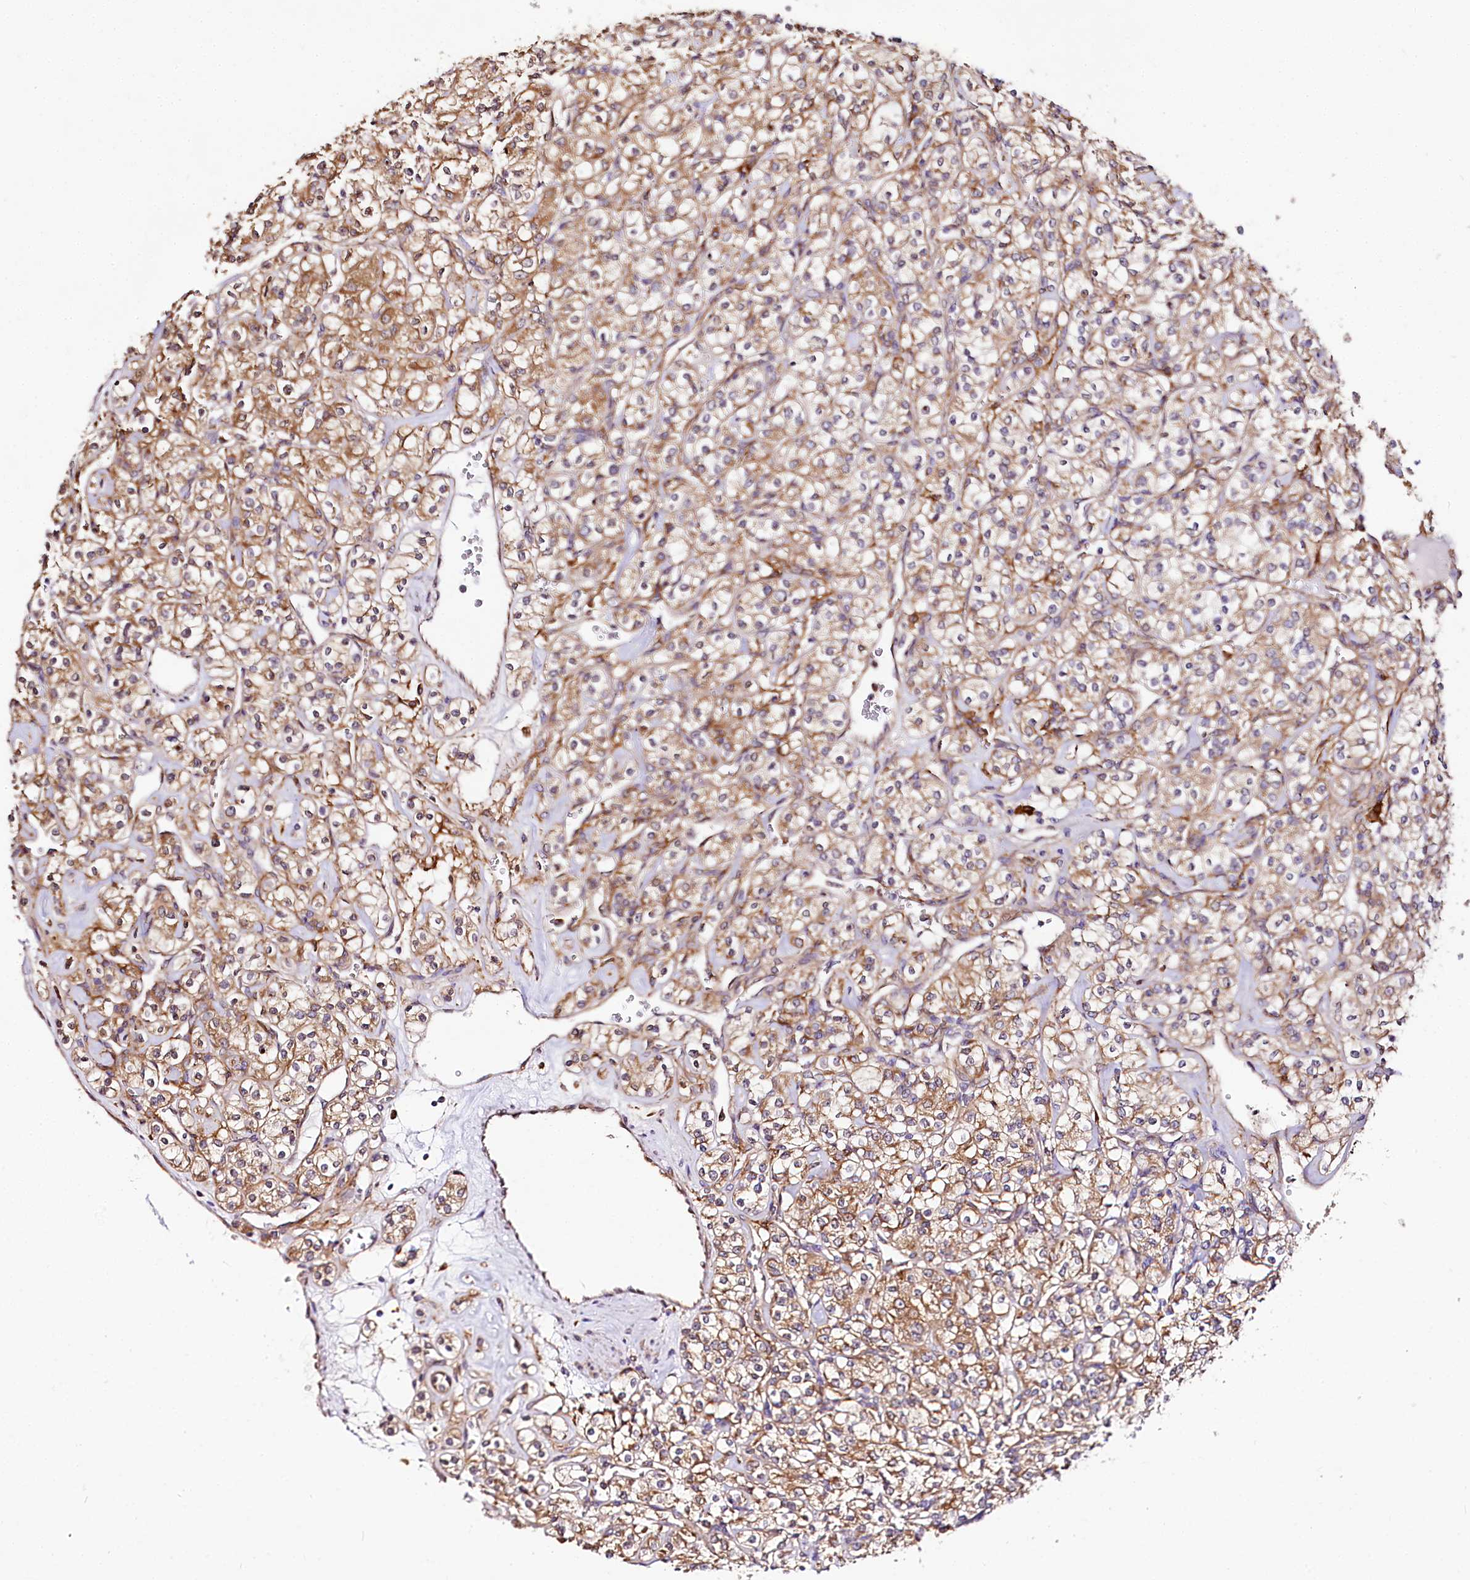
{"staining": {"intensity": "moderate", "quantity": ">75%", "location": "cytoplasmic/membranous"}, "tissue": "renal cancer", "cell_type": "Tumor cells", "image_type": "cancer", "snomed": [{"axis": "morphology", "description": "Adenocarcinoma, NOS"}, {"axis": "topography", "description": "Kidney"}], "caption": "DAB (3,3'-diaminobenzidine) immunohistochemical staining of renal cancer (adenocarcinoma) demonstrates moderate cytoplasmic/membranous protein expression in about >75% of tumor cells. (DAB (3,3'-diaminobenzidine) = brown stain, brightfield microscopy at high magnification).", "gene": "PPIP5K2", "patient": {"sex": "male", "age": 77}}